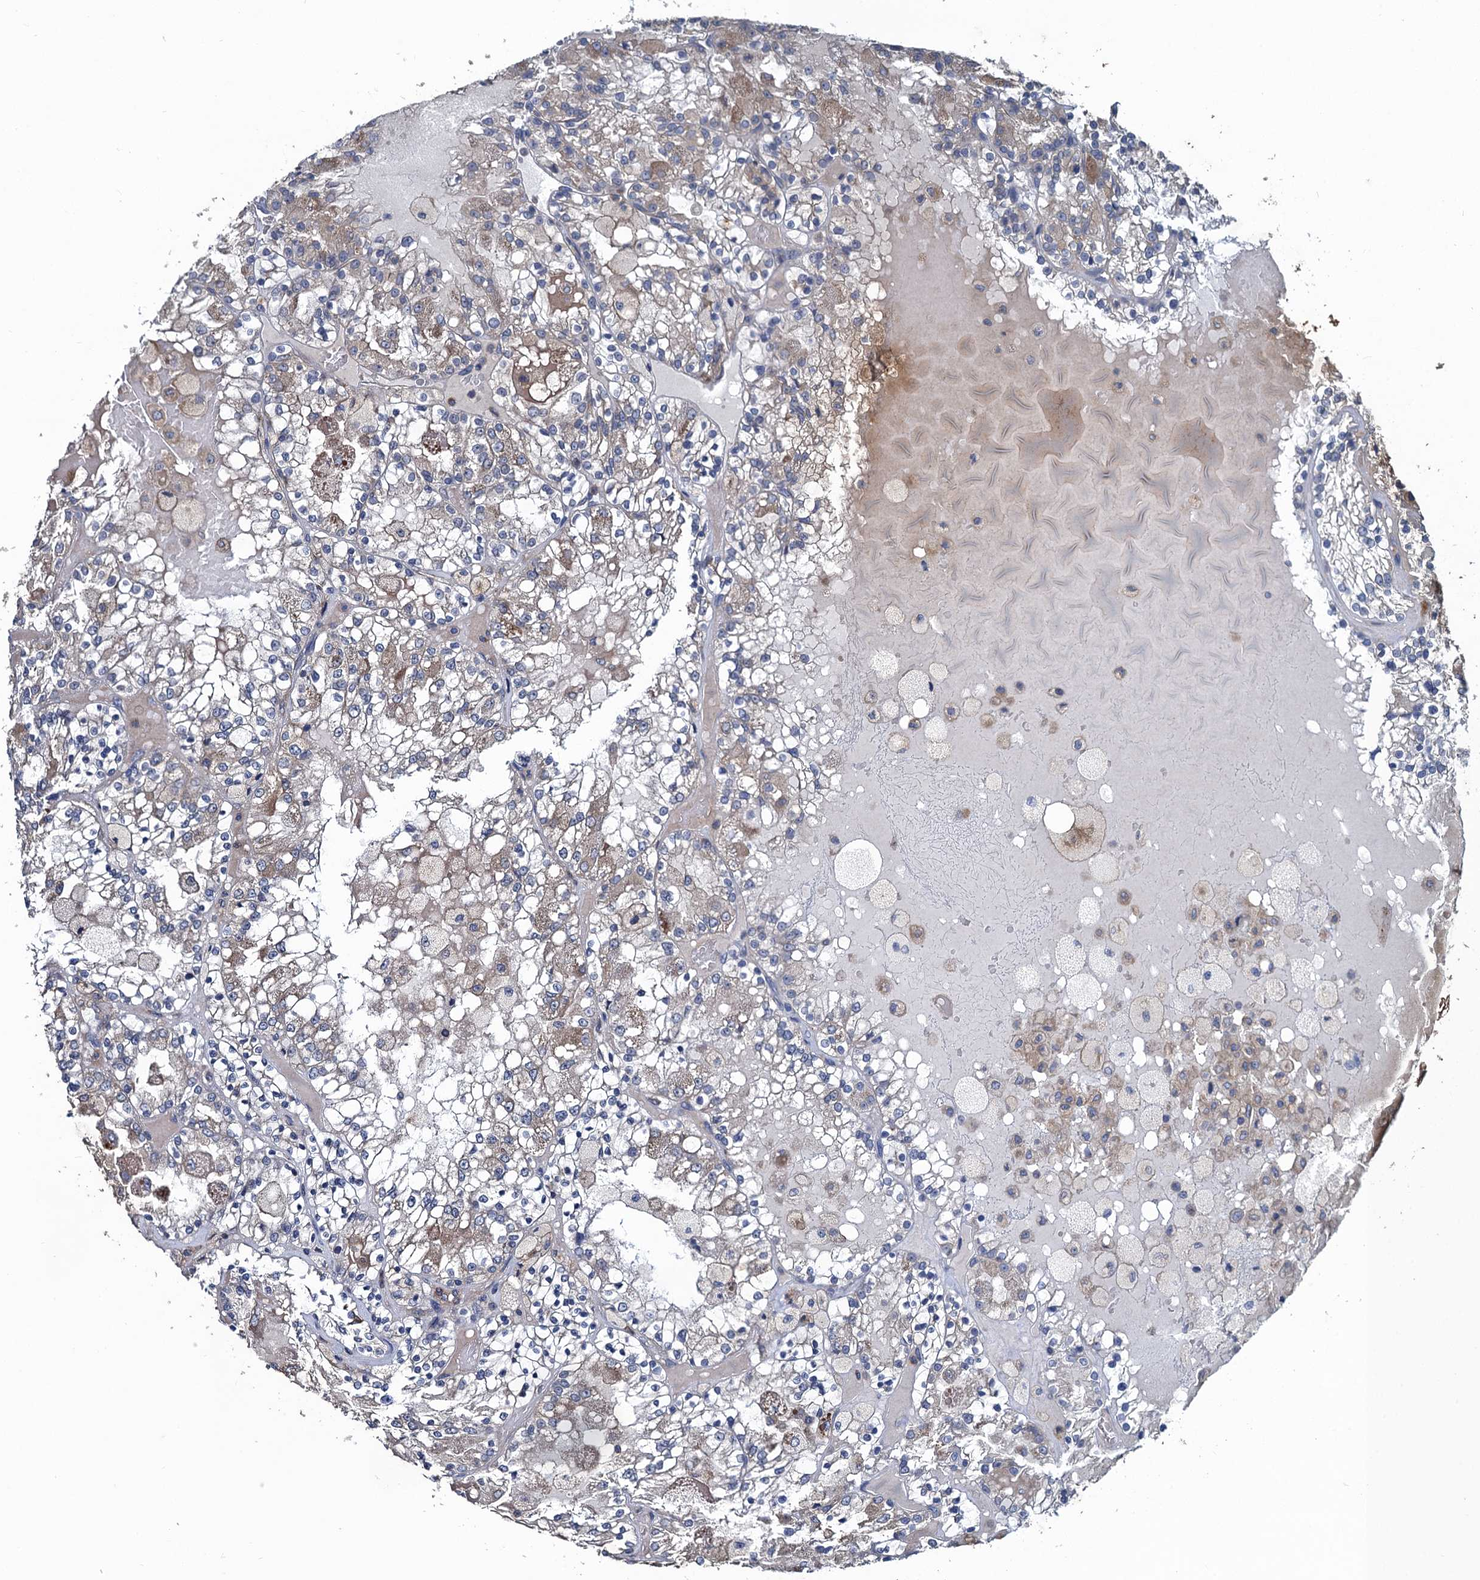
{"staining": {"intensity": "negative", "quantity": "none", "location": "none"}, "tissue": "renal cancer", "cell_type": "Tumor cells", "image_type": "cancer", "snomed": [{"axis": "morphology", "description": "Adenocarcinoma, NOS"}, {"axis": "topography", "description": "Kidney"}], "caption": "There is no significant expression in tumor cells of renal cancer.", "gene": "SNAP29", "patient": {"sex": "female", "age": 56}}